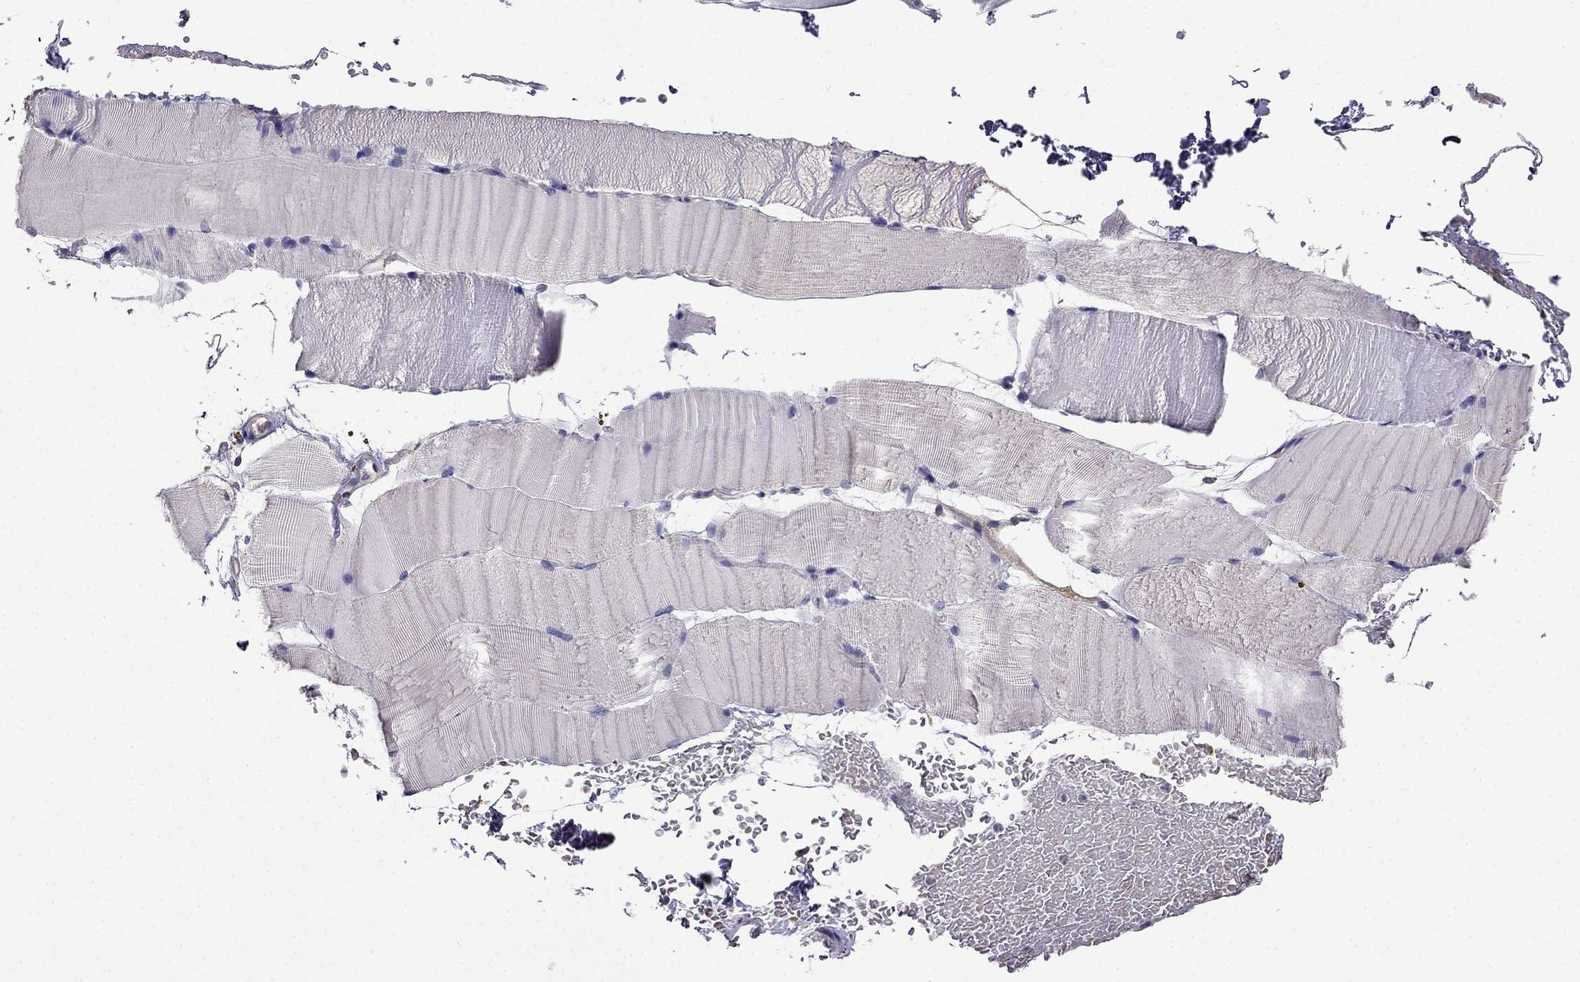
{"staining": {"intensity": "negative", "quantity": "none", "location": "none"}, "tissue": "skeletal muscle", "cell_type": "Myocytes", "image_type": "normal", "snomed": [{"axis": "morphology", "description": "Normal tissue, NOS"}, {"axis": "topography", "description": "Skeletal muscle"}], "caption": "Myocytes show no significant protein expression in normal skeletal muscle. (DAB IHC with hematoxylin counter stain).", "gene": "SCNN1D", "patient": {"sex": "female", "age": 37}}